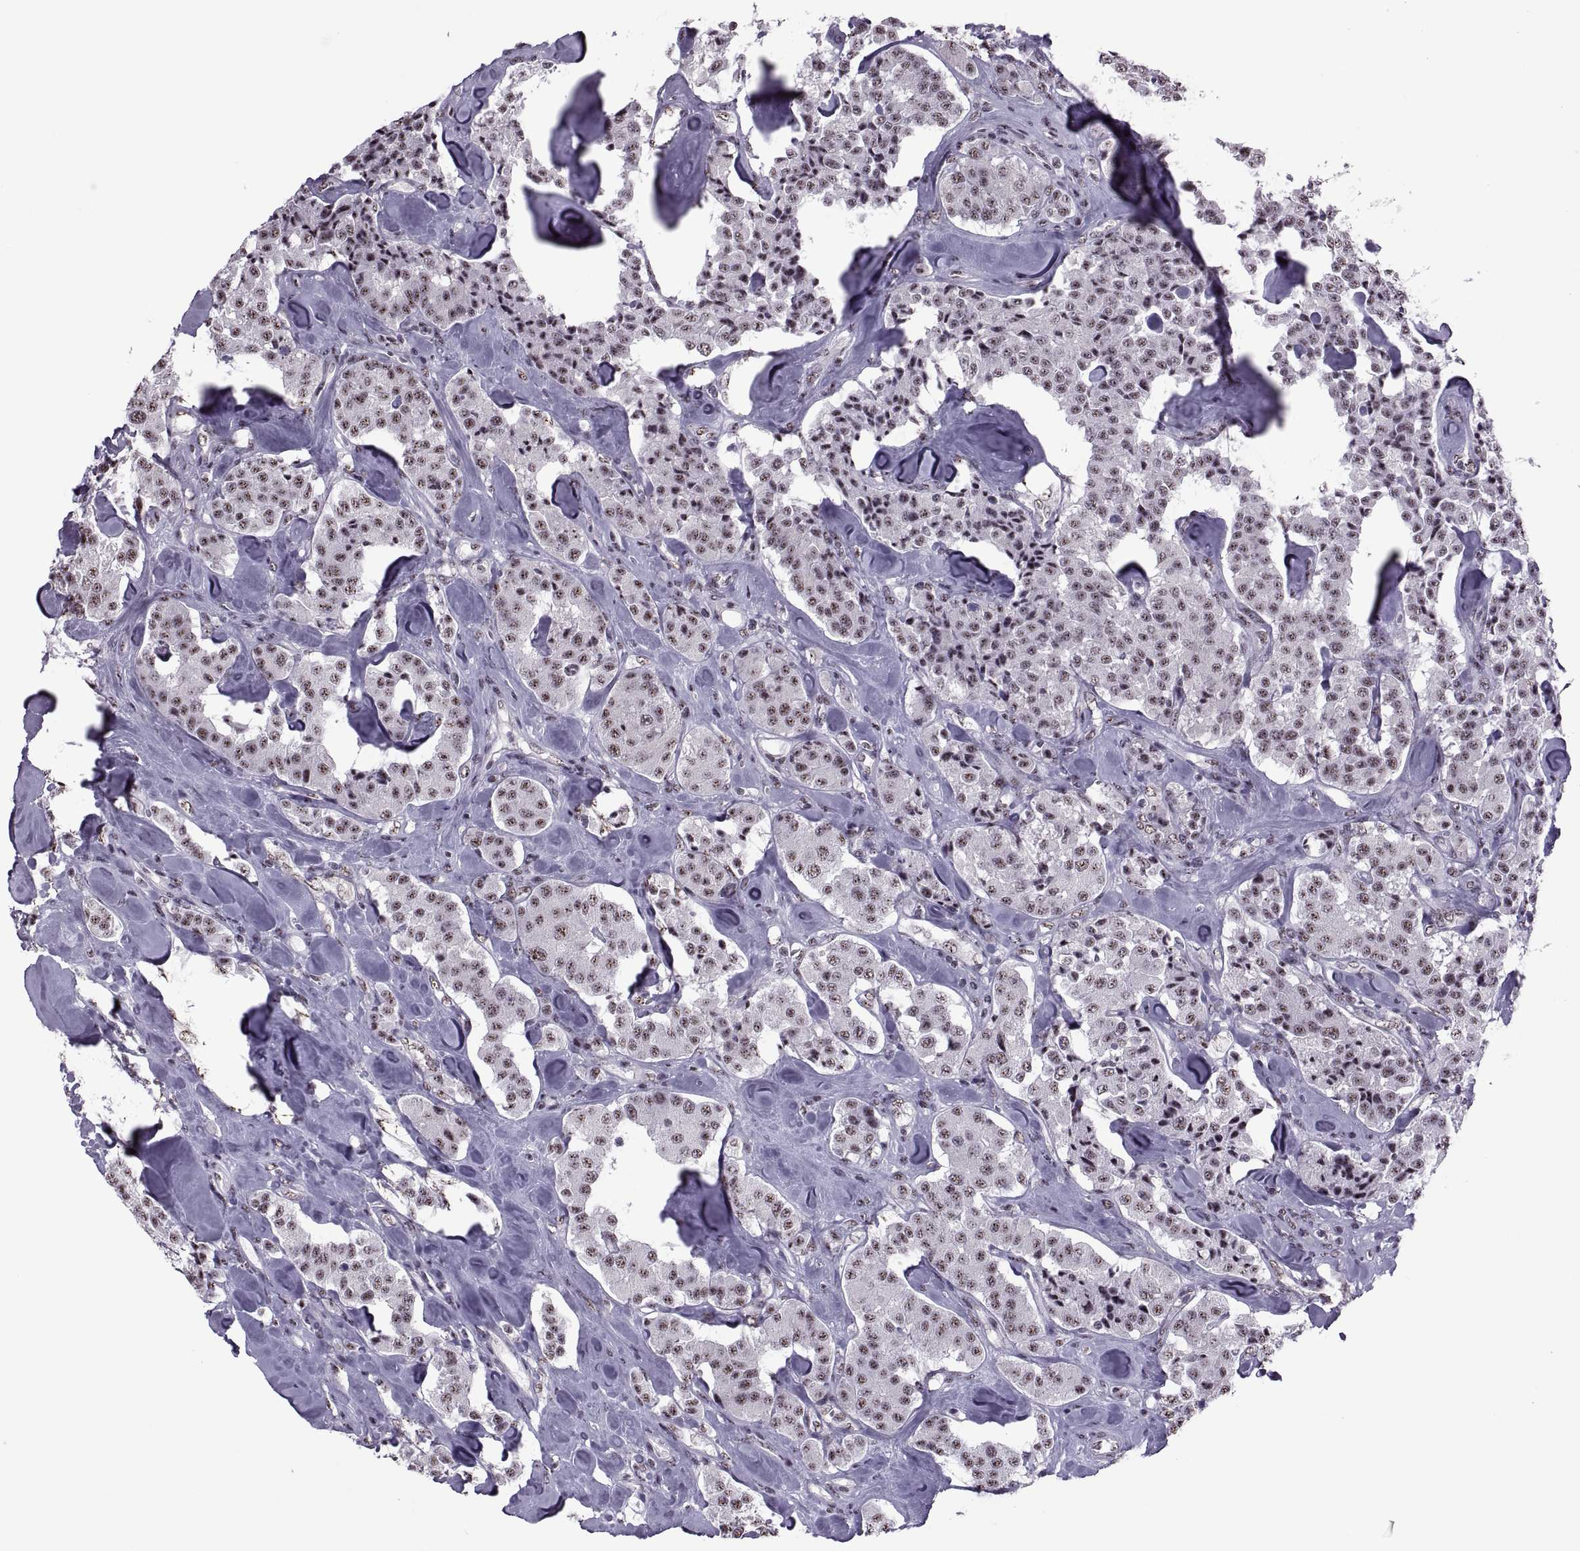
{"staining": {"intensity": "weak", "quantity": ">75%", "location": "nuclear"}, "tissue": "carcinoid", "cell_type": "Tumor cells", "image_type": "cancer", "snomed": [{"axis": "morphology", "description": "Carcinoid, malignant, NOS"}, {"axis": "topography", "description": "Pancreas"}], "caption": "Immunohistochemical staining of human malignant carcinoid displays weak nuclear protein staining in approximately >75% of tumor cells. Nuclei are stained in blue.", "gene": "MAGEA4", "patient": {"sex": "male", "age": 41}}